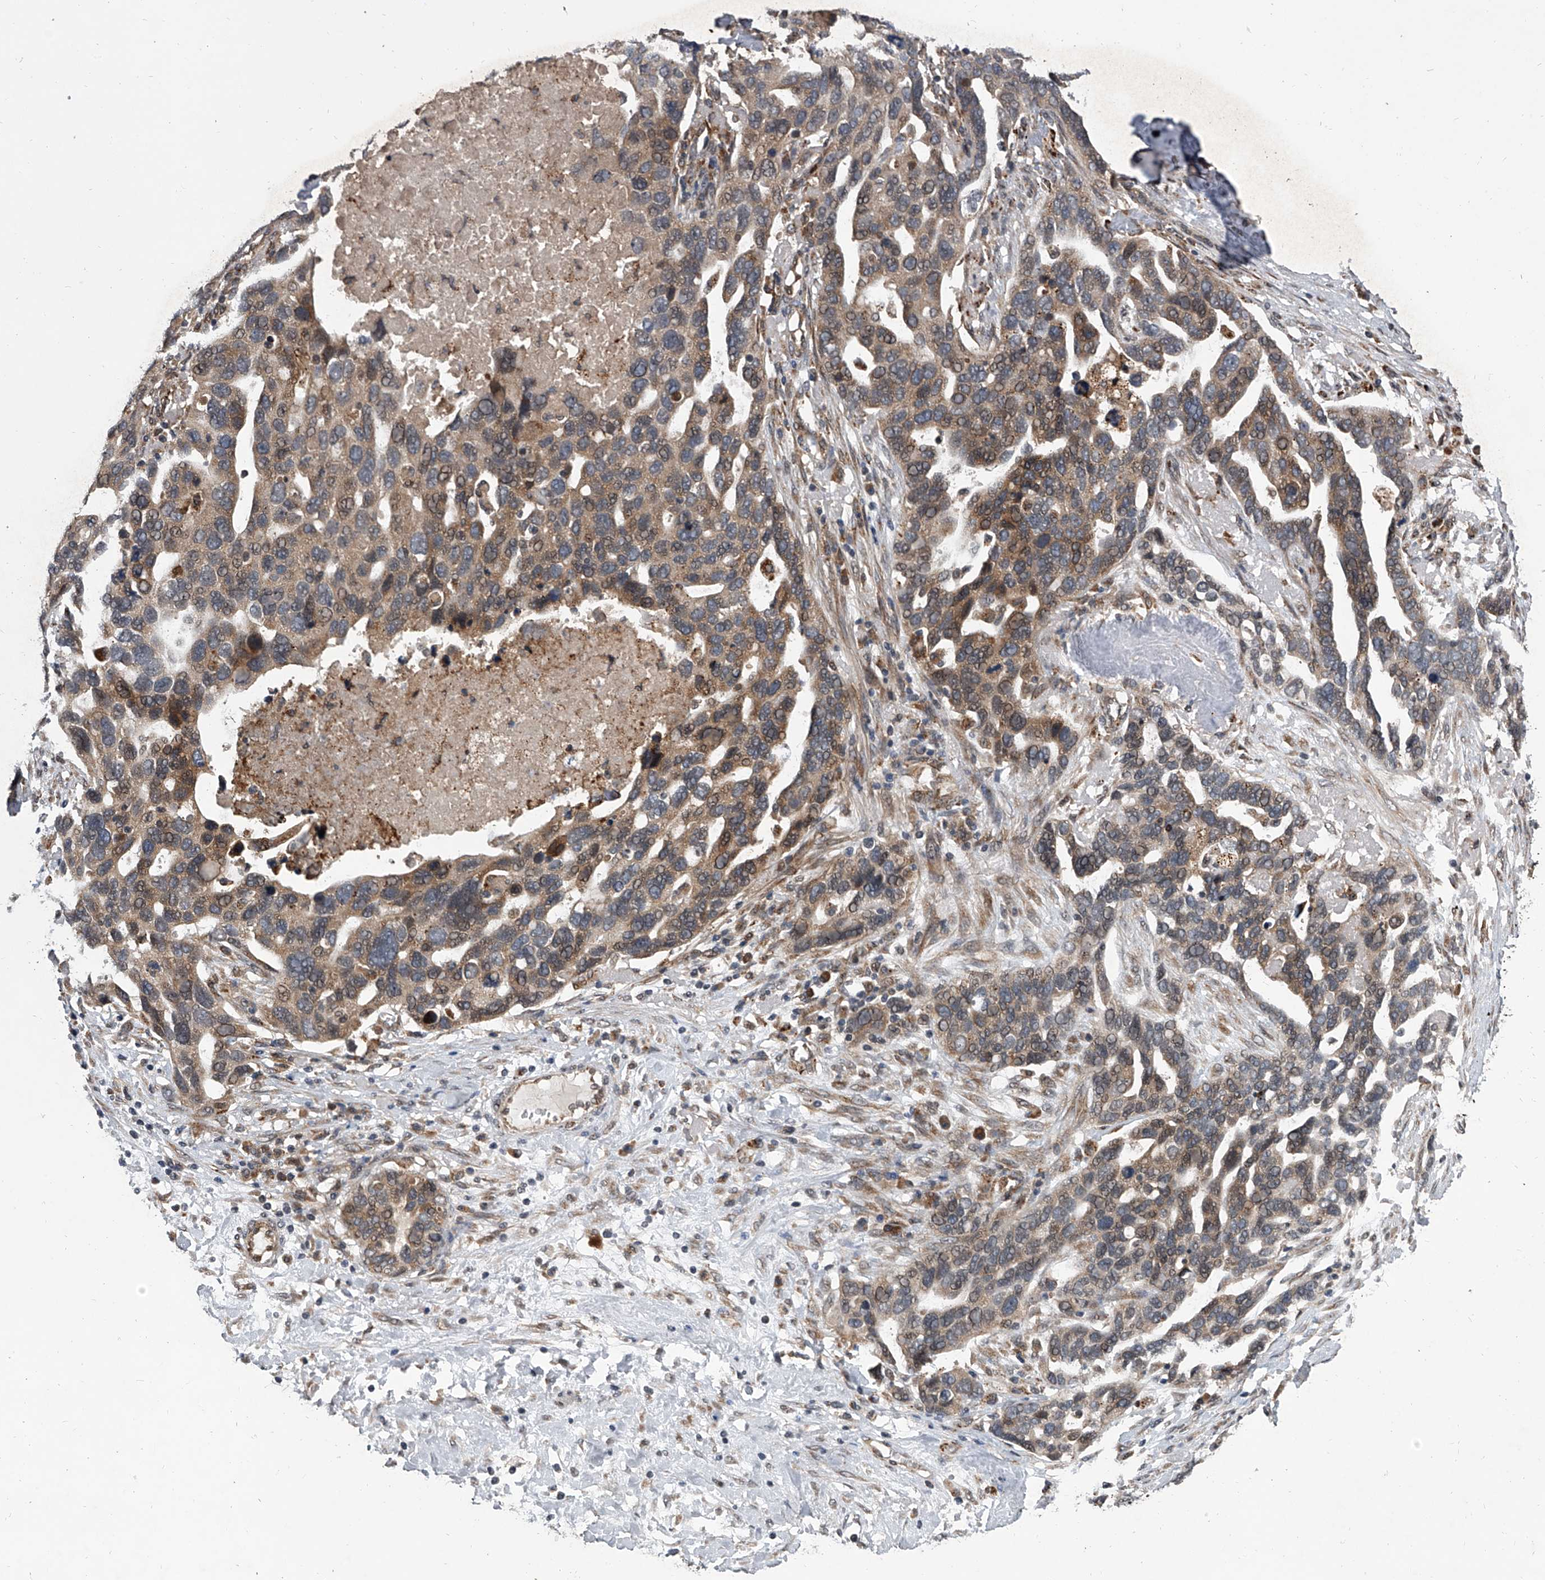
{"staining": {"intensity": "weak", "quantity": ">75%", "location": "cytoplasmic/membranous"}, "tissue": "ovarian cancer", "cell_type": "Tumor cells", "image_type": "cancer", "snomed": [{"axis": "morphology", "description": "Cystadenocarcinoma, serous, NOS"}, {"axis": "topography", "description": "Ovary"}], "caption": "Weak cytoplasmic/membranous protein staining is identified in approximately >75% of tumor cells in serous cystadenocarcinoma (ovarian). The protein of interest is shown in brown color, while the nuclei are stained blue.", "gene": "GEMIN8", "patient": {"sex": "female", "age": 54}}